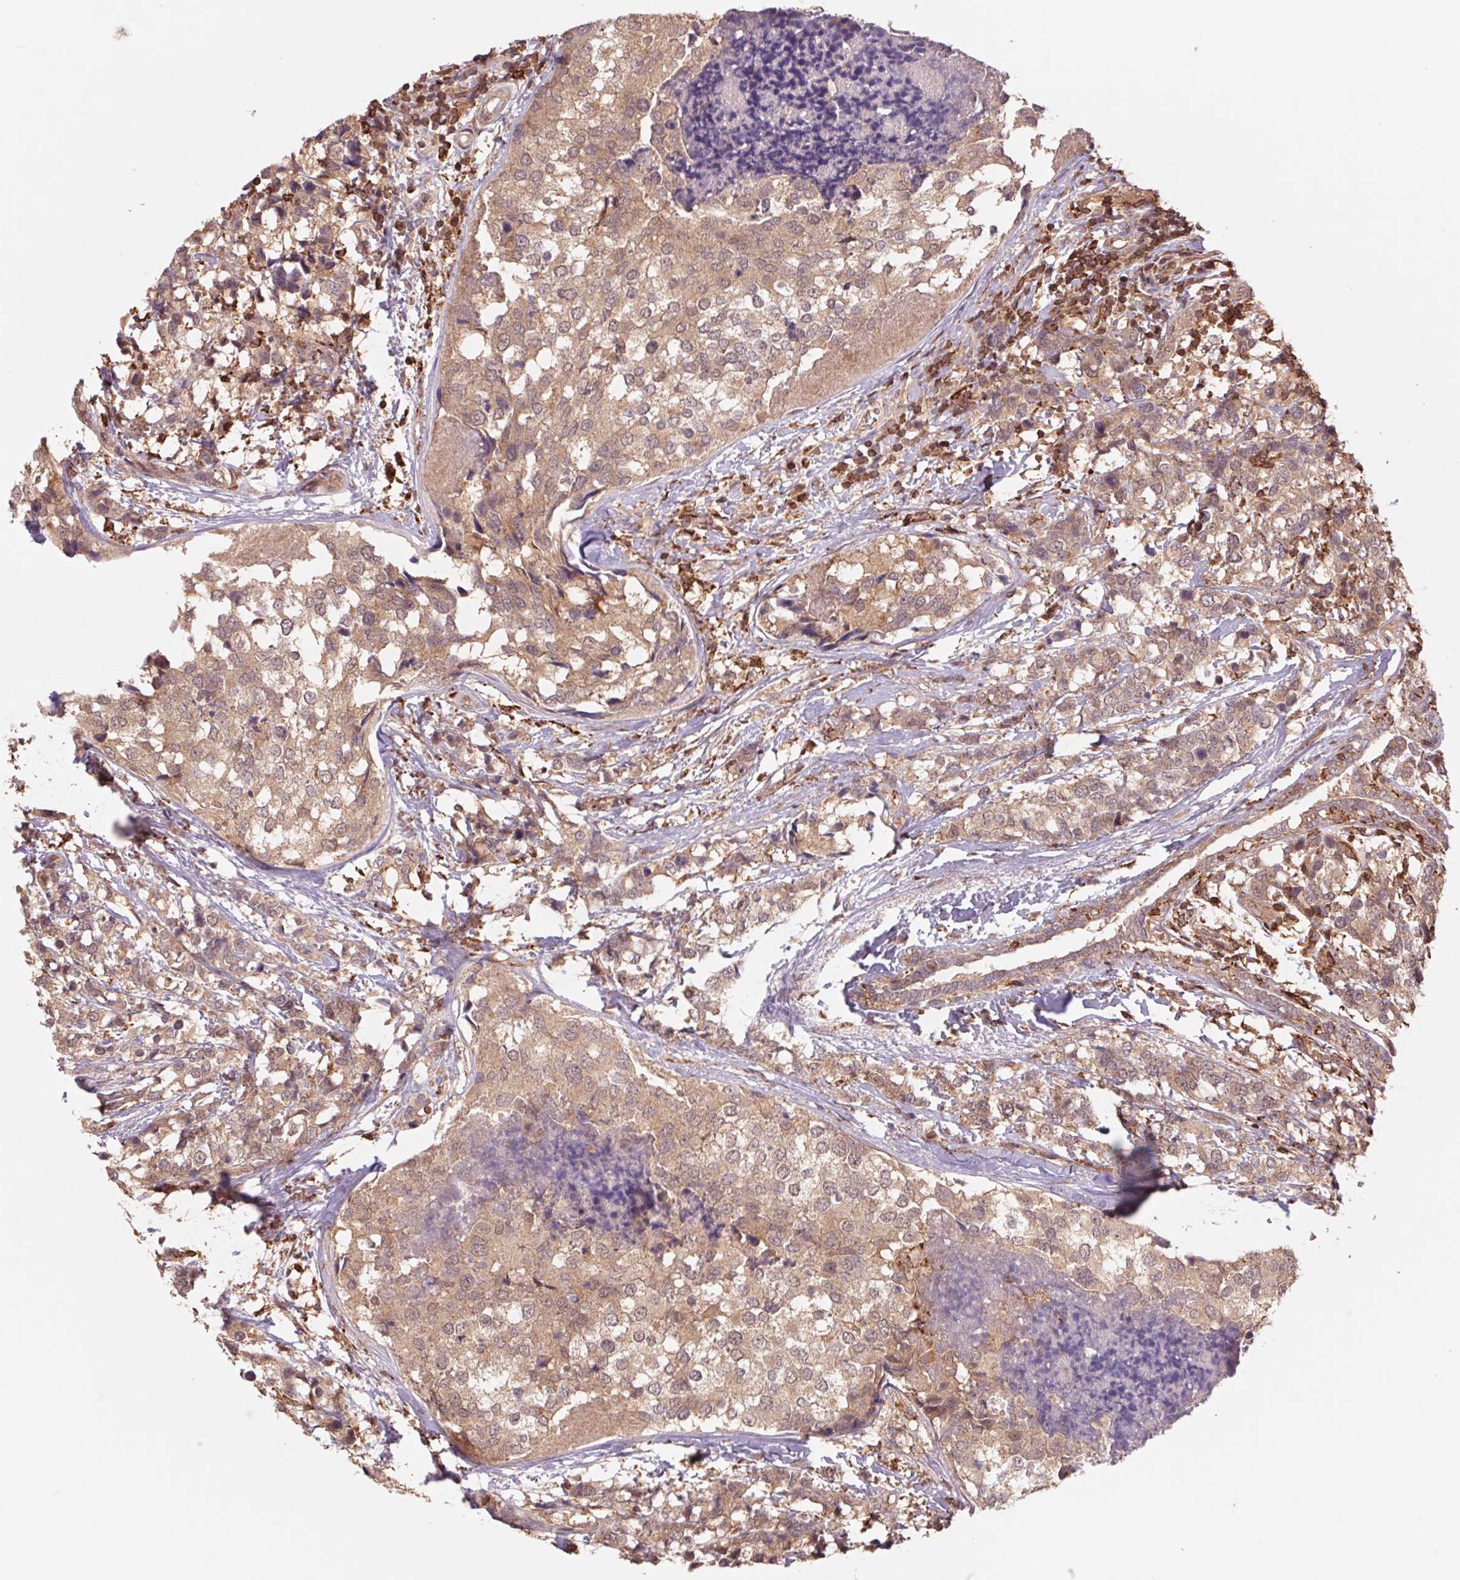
{"staining": {"intensity": "weak", "quantity": ">75%", "location": "cytoplasmic/membranous"}, "tissue": "breast cancer", "cell_type": "Tumor cells", "image_type": "cancer", "snomed": [{"axis": "morphology", "description": "Lobular carcinoma"}, {"axis": "topography", "description": "Breast"}], "caption": "Breast lobular carcinoma stained for a protein shows weak cytoplasmic/membranous positivity in tumor cells. Using DAB (3,3'-diaminobenzidine) (brown) and hematoxylin (blue) stains, captured at high magnification using brightfield microscopy.", "gene": "URM1", "patient": {"sex": "female", "age": 59}}